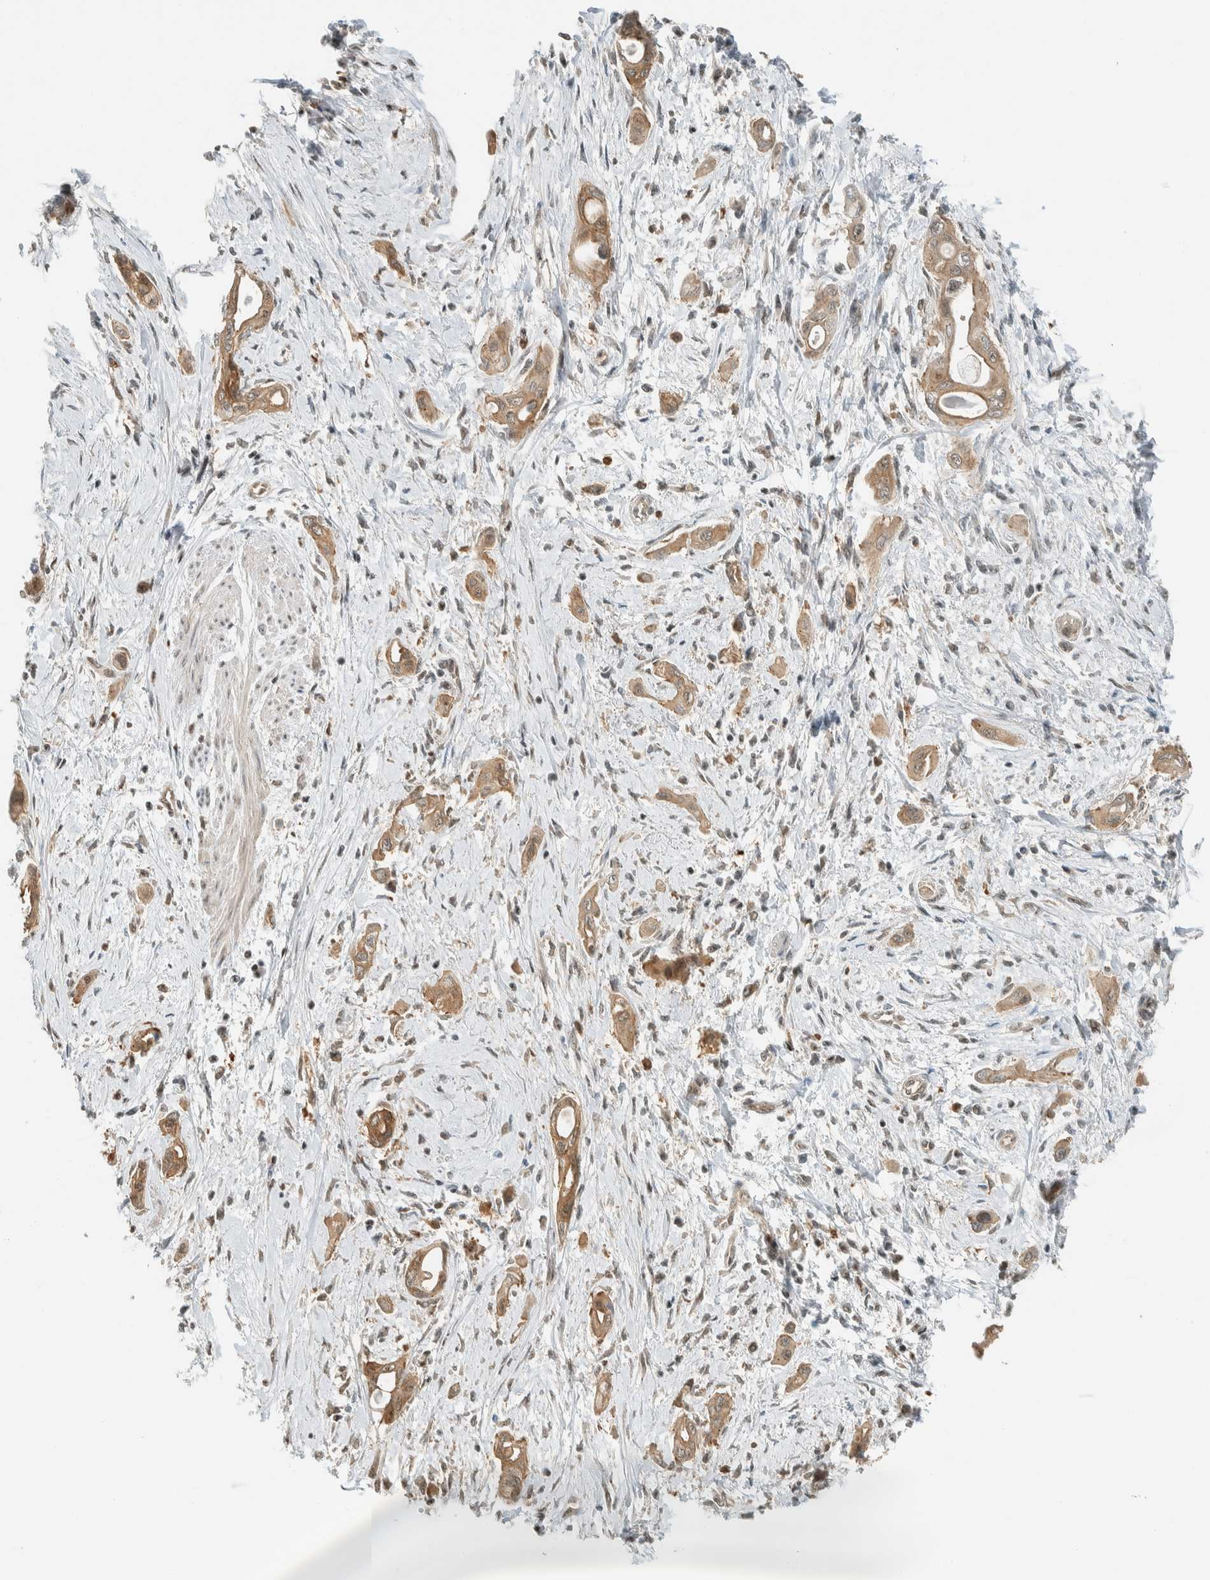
{"staining": {"intensity": "moderate", "quantity": ">75%", "location": "cytoplasmic/membranous"}, "tissue": "pancreatic cancer", "cell_type": "Tumor cells", "image_type": "cancer", "snomed": [{"axis": "morphology", "description": "Adenocarcinoma, NOS"}, {"axis": "topography", "description": "Pancreas"}], "caption": "A micrograph of human pancreatic cancer (adenocarcinoma) stained for a protein reveals moderate cytoplasmic/membranous brown staining in tumor cells.", "gene": "NIBAN2", "patient": {"sex": "male", "age": 59}}